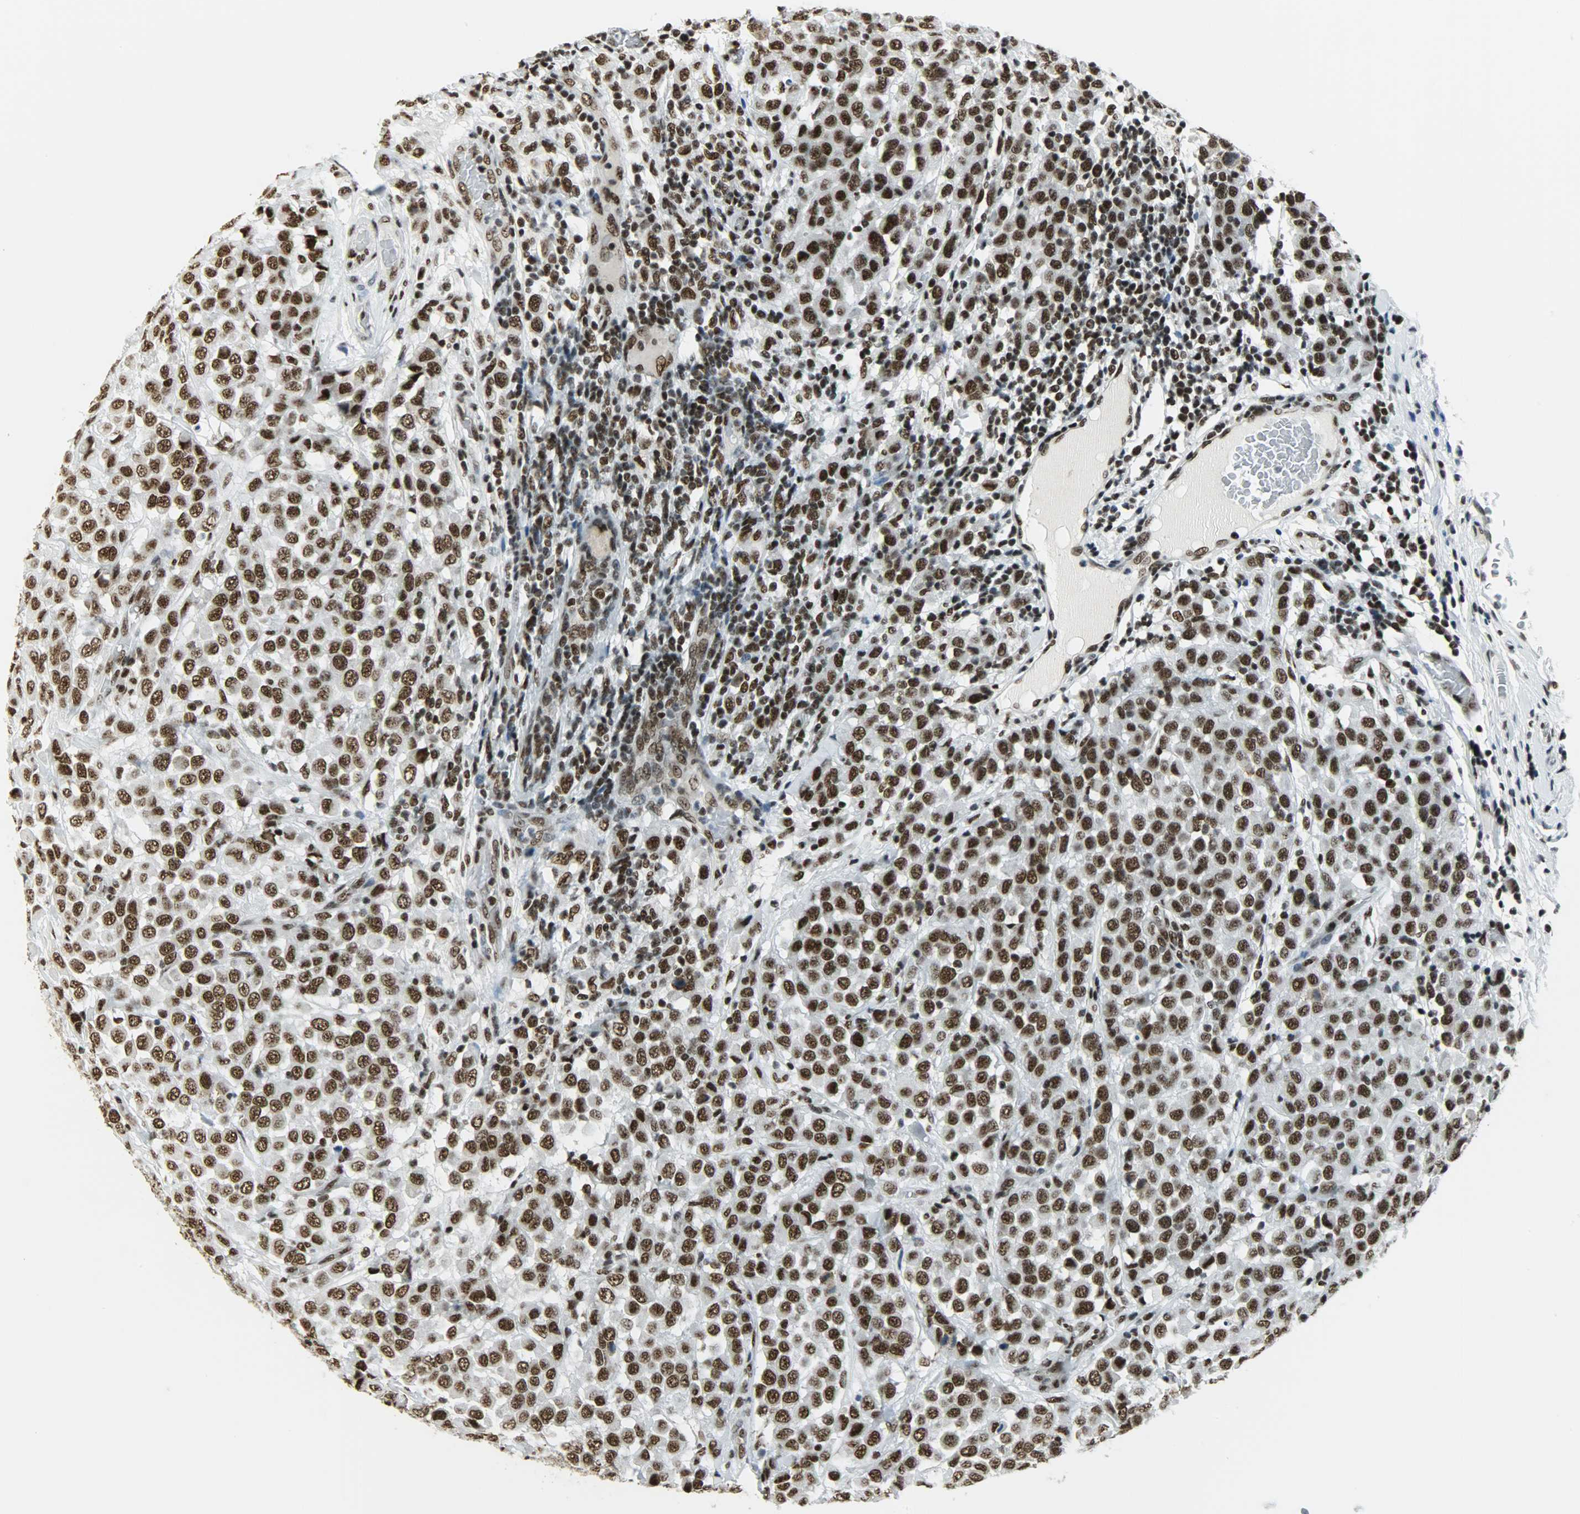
{"staining": {"intensity": "strong", "quantity": ">75%", "location": "nuclear"}, "tissue": "breast cancer", "cell_type": "Tumor cells", "image_type": "cancer", "snomed": [{"axis": "morphology", "description": "Duct carcinoma"}, {"axis": "topography", "description": "Breast"}], "caption": "Immunohistochemistry (IHC) staining of breast cancer, which demonstrates high levels of strong nuclear positivity in approximately >75% of tumor cells indicating strong nuclear protein staining. The staining was performed using DAB (brown) for protein detection and nuclei were counterstained in hematoxylin (blue).", "gene": "SNRPA", "patient": {"sex": "female", "age": 61}}